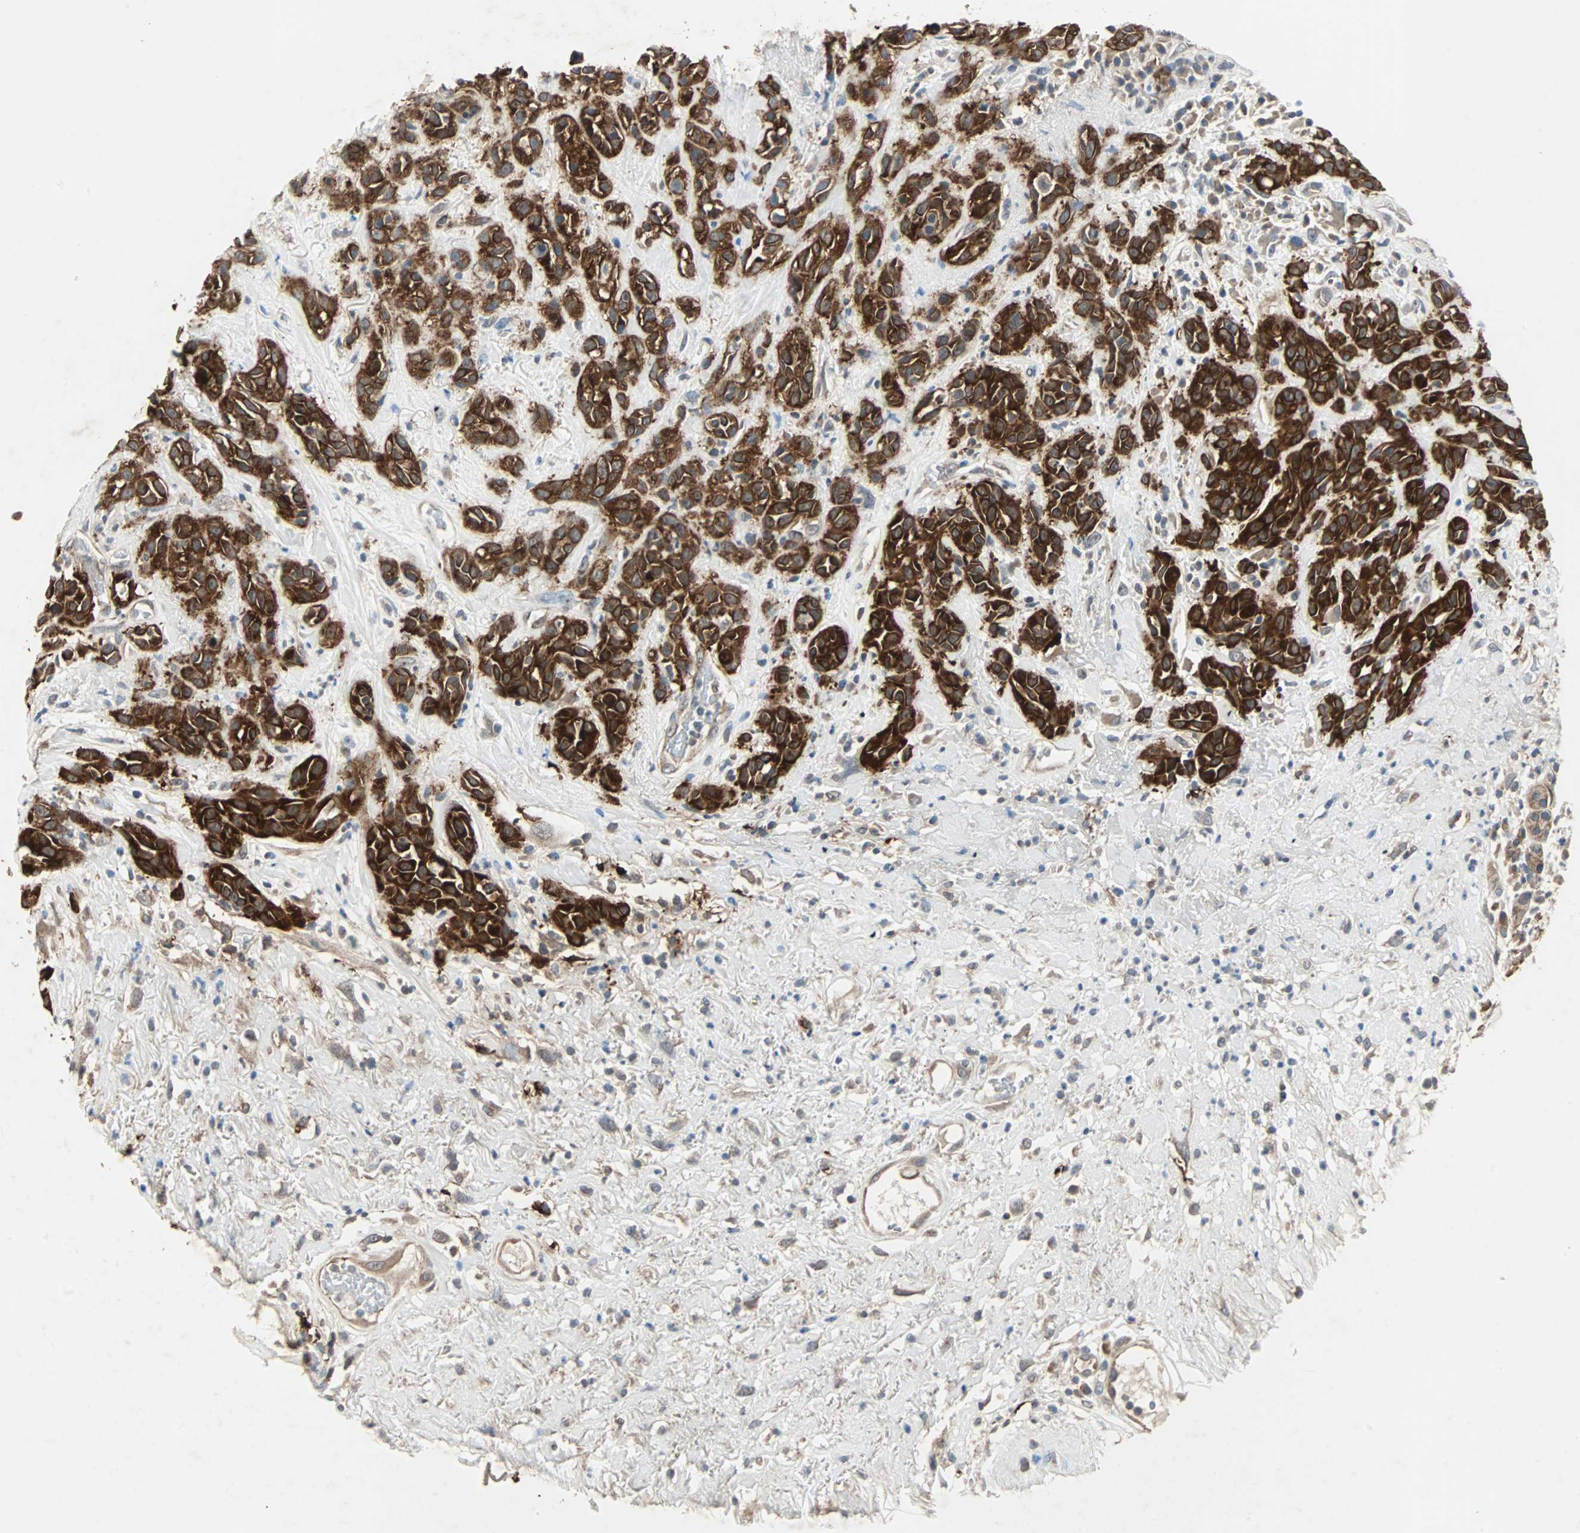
{"staining": {"intensity": "strong", "quantity": ">75%", "location": "cytoplasmic/membranous"}, "tissue": "head and neck cancer", "cell_type": "Tumor cells", "image_type": "cancer", "snomed": [{"axis": "morphology", "description": "Squamous cell carcinoma, NOS"}, {"axis": "topography", "description": "Head-Neck"}], "caption": "Squamous cell carcinoma (head and neck) stained with a protein marker displays strong staining in tumor cells.", "gene": "CMC2", "patient": {"sex": "male", "age": 62}}